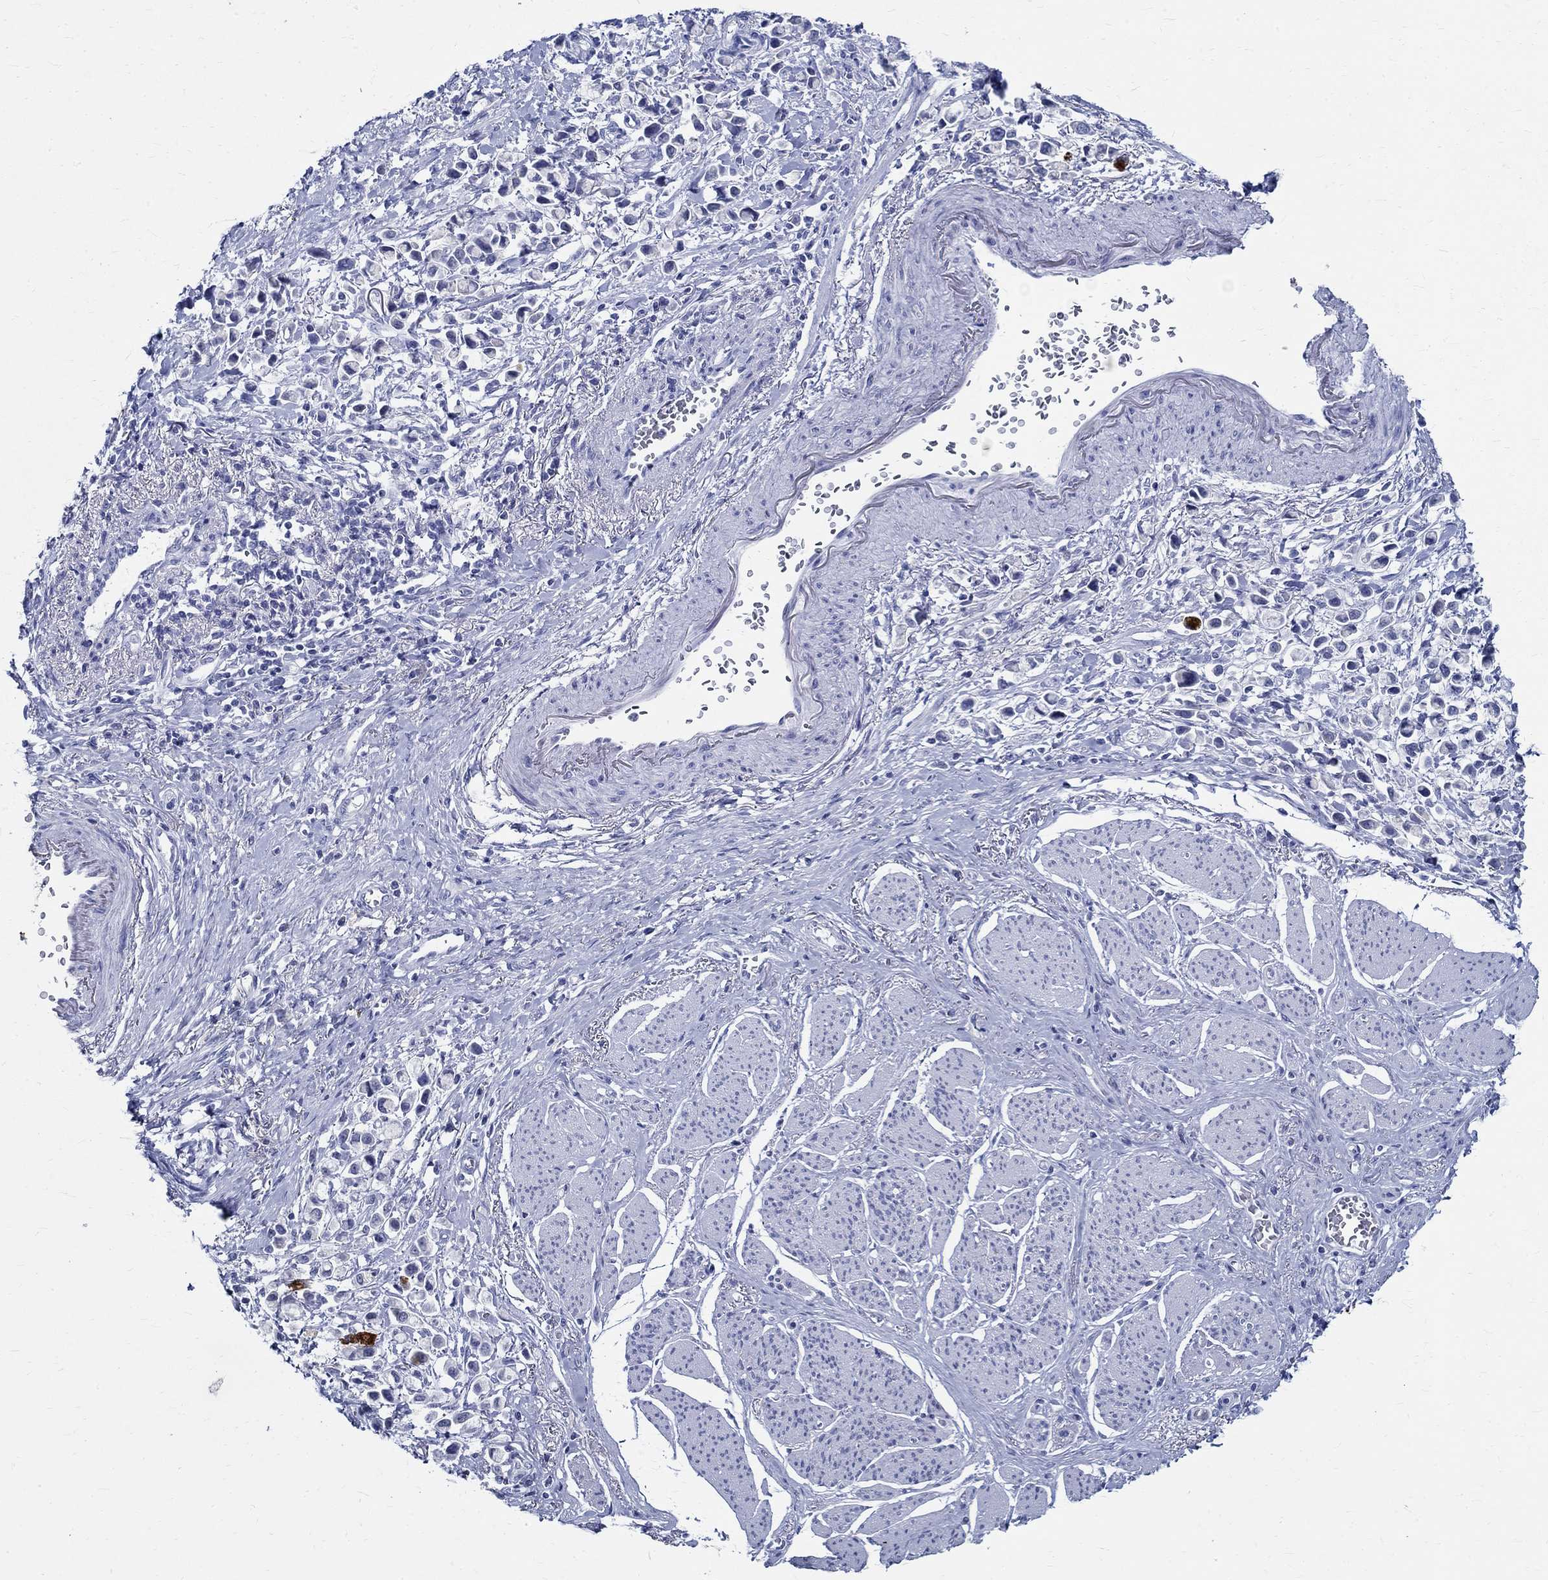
{"staining": {"intensity": "strong", "quantity": "<25%", "location": "cytoplasmic/membranous"}, "tissue": "stomach cancer", "cell_type": "Tumor cells", "image_type": "cancer", "snomed": [{"axis": "morphology", "description": "Adenocarcinoma, NOS"}, {"axis": "topography", "description": "Stomach"}], "caption": "This is an image of immunohistochemistry staining of stomach cancer, which shows strong positivity in the cytoplasmic/membranous of tumor cells.", "gene": "BSPRY", "patient": {"sex": "female", "age": 81}}